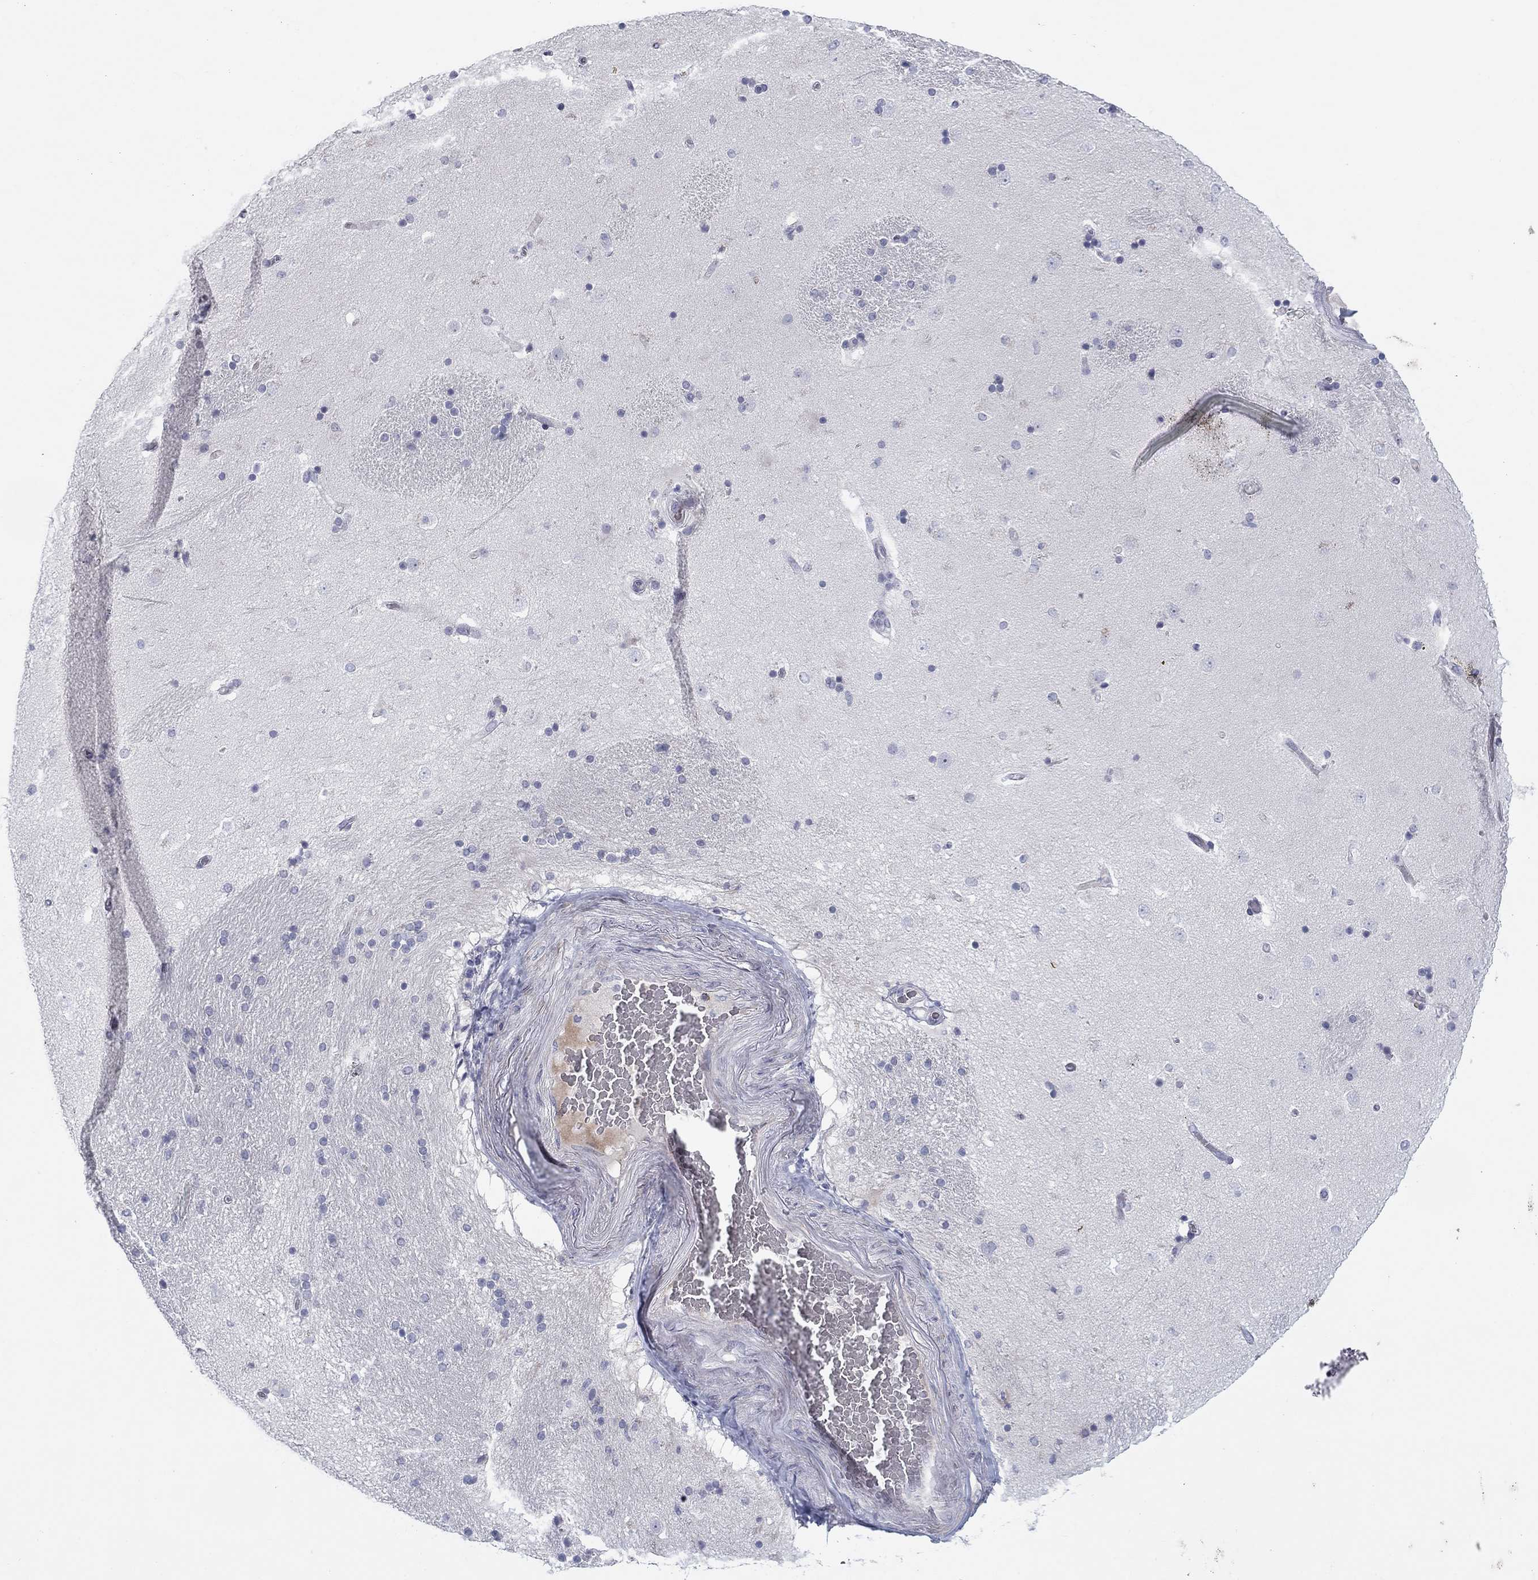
{"staining": {"intensity": "negative", "quantity": "none", "location": "none"}, "tissue": "caudate", "cell_type": "Glial cells", "image_type": "normal", "snomed": [{"axis": "morphology", "description": "Normal tissue, NOS"}, {"axis": "topography", "description": "Lateral ventricle wall"}], "caption": "Unremarkable caudate was stained to show a protein in brown. There is no significant staining in glial cells. (Stains: DAB IHC with hematoxylin counter stain, Microscopy: brightfield microscopy at high magnification).", "gene": "PRPH", "patient": {"sex": "male", "age": 51}}